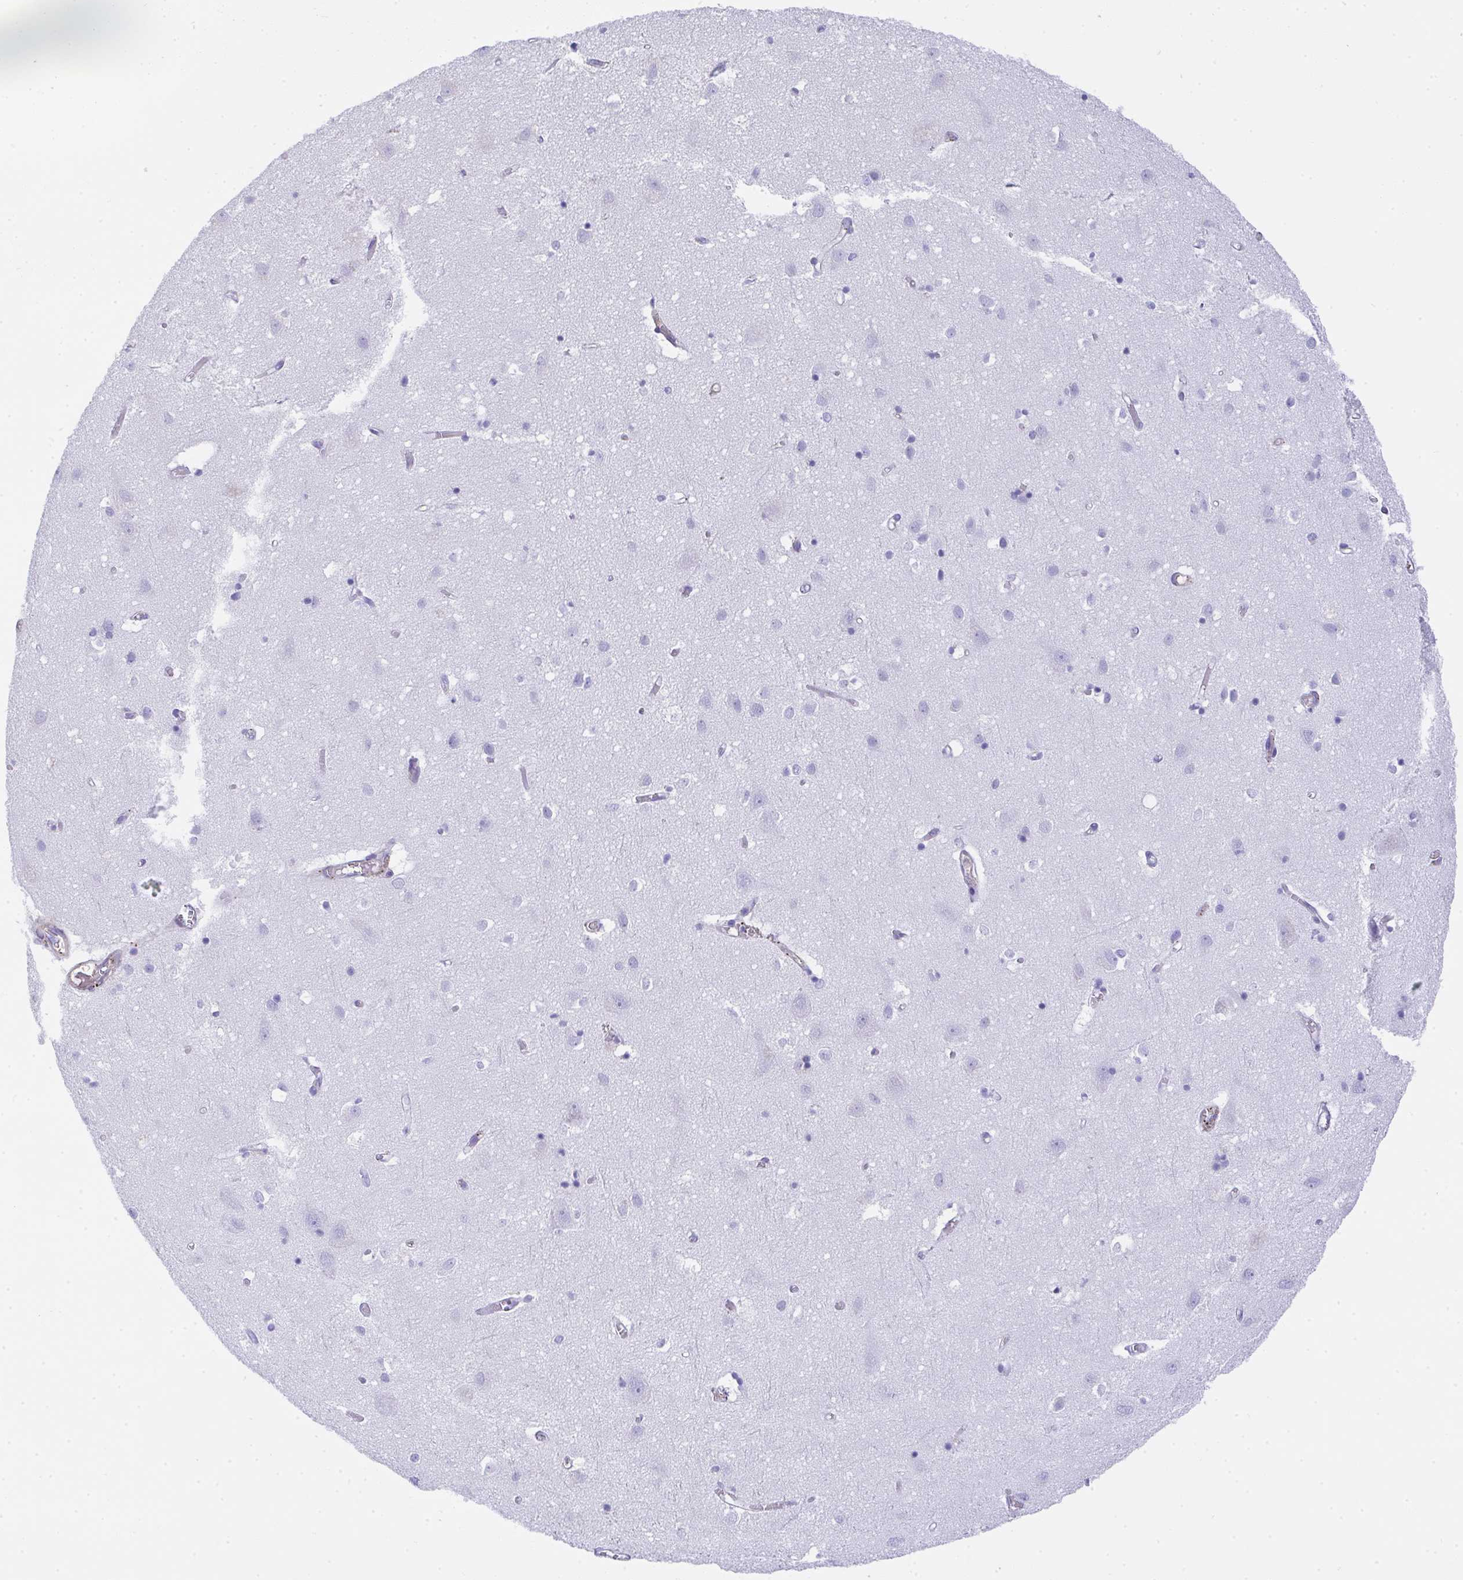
{"staining": {"intensity": "negative", "quantity": "none", "location": "none"}, "tissue": "cerebral cortex", "cell_type": "Endothelial cells", "image_type": "normal", "snomed": [{"axis": "morphology", "description": "Normal tissue, NOS"}, {"axis": "topography", "description": "Cerebral cortex"}], "caption": "A micrograph of cerebral cortex stained for a protein reveals no brown staining in endothelial cells. (DAB immunohistochemistry (IHC) with hematoxylin counter stain).", "gene": "TNFAIP8", "patient": {"sex": "male", "age": 70}}